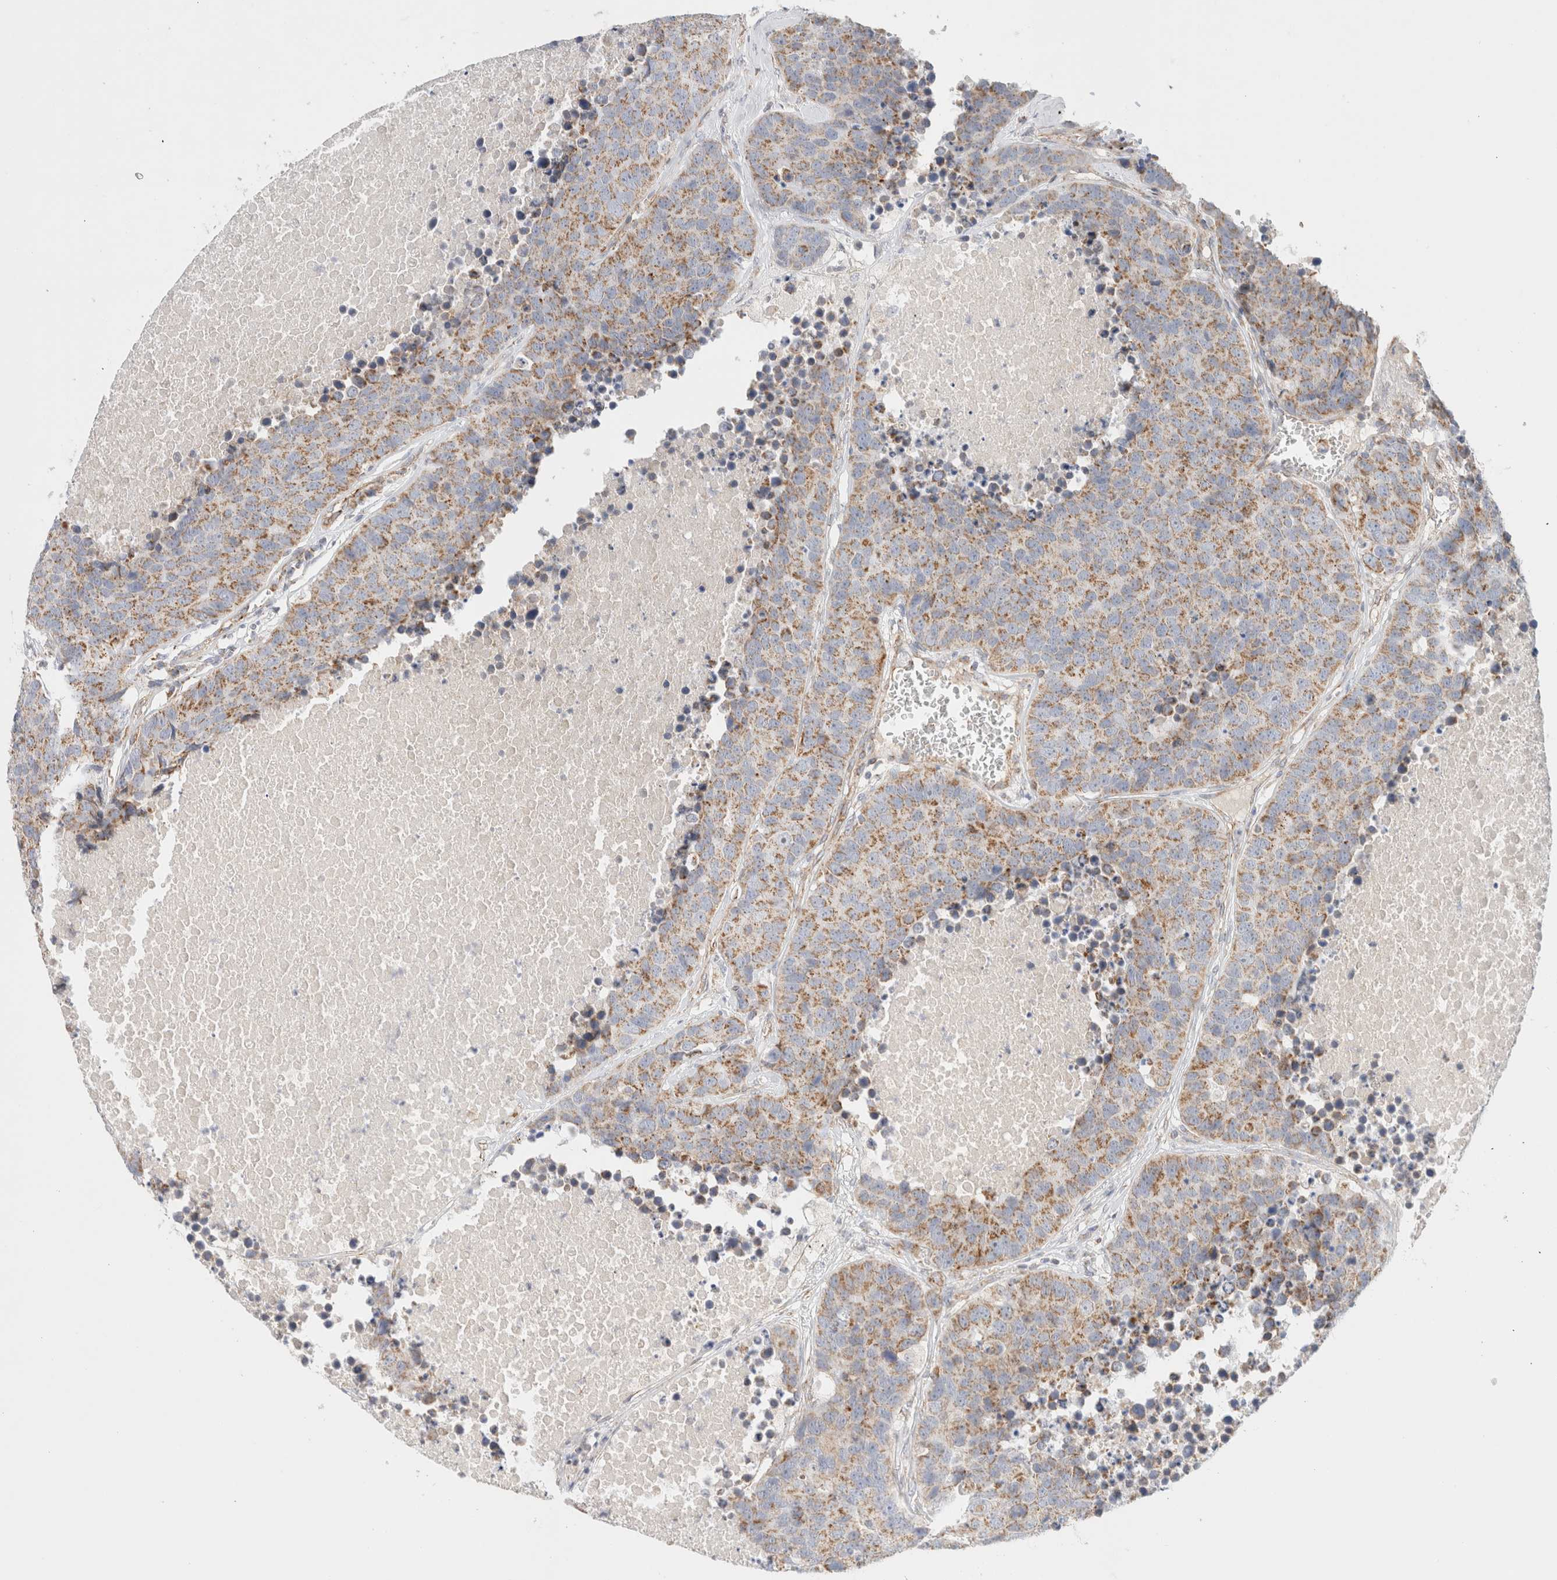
{"staining": {"intensity": "moderate", "quantity": ">75%", "location": "cytoplasmic/membranous"}, "tissue": "carcinoid", "cell_type": "Tumor cells", "image_type": "cancer", "snomed": [{"axis": "morphology", "description": "Carcinoid, malignant, NOS"}, {"axis": "topography", "description": "Lung"}], "caption": "Tumor cells reveal medium levels of moderate cytoplasmic/membranous positivity in about >75% of cells in carcinoid.", "gene": "MRM3", "patient": {"sex": "male", "age": 60}}